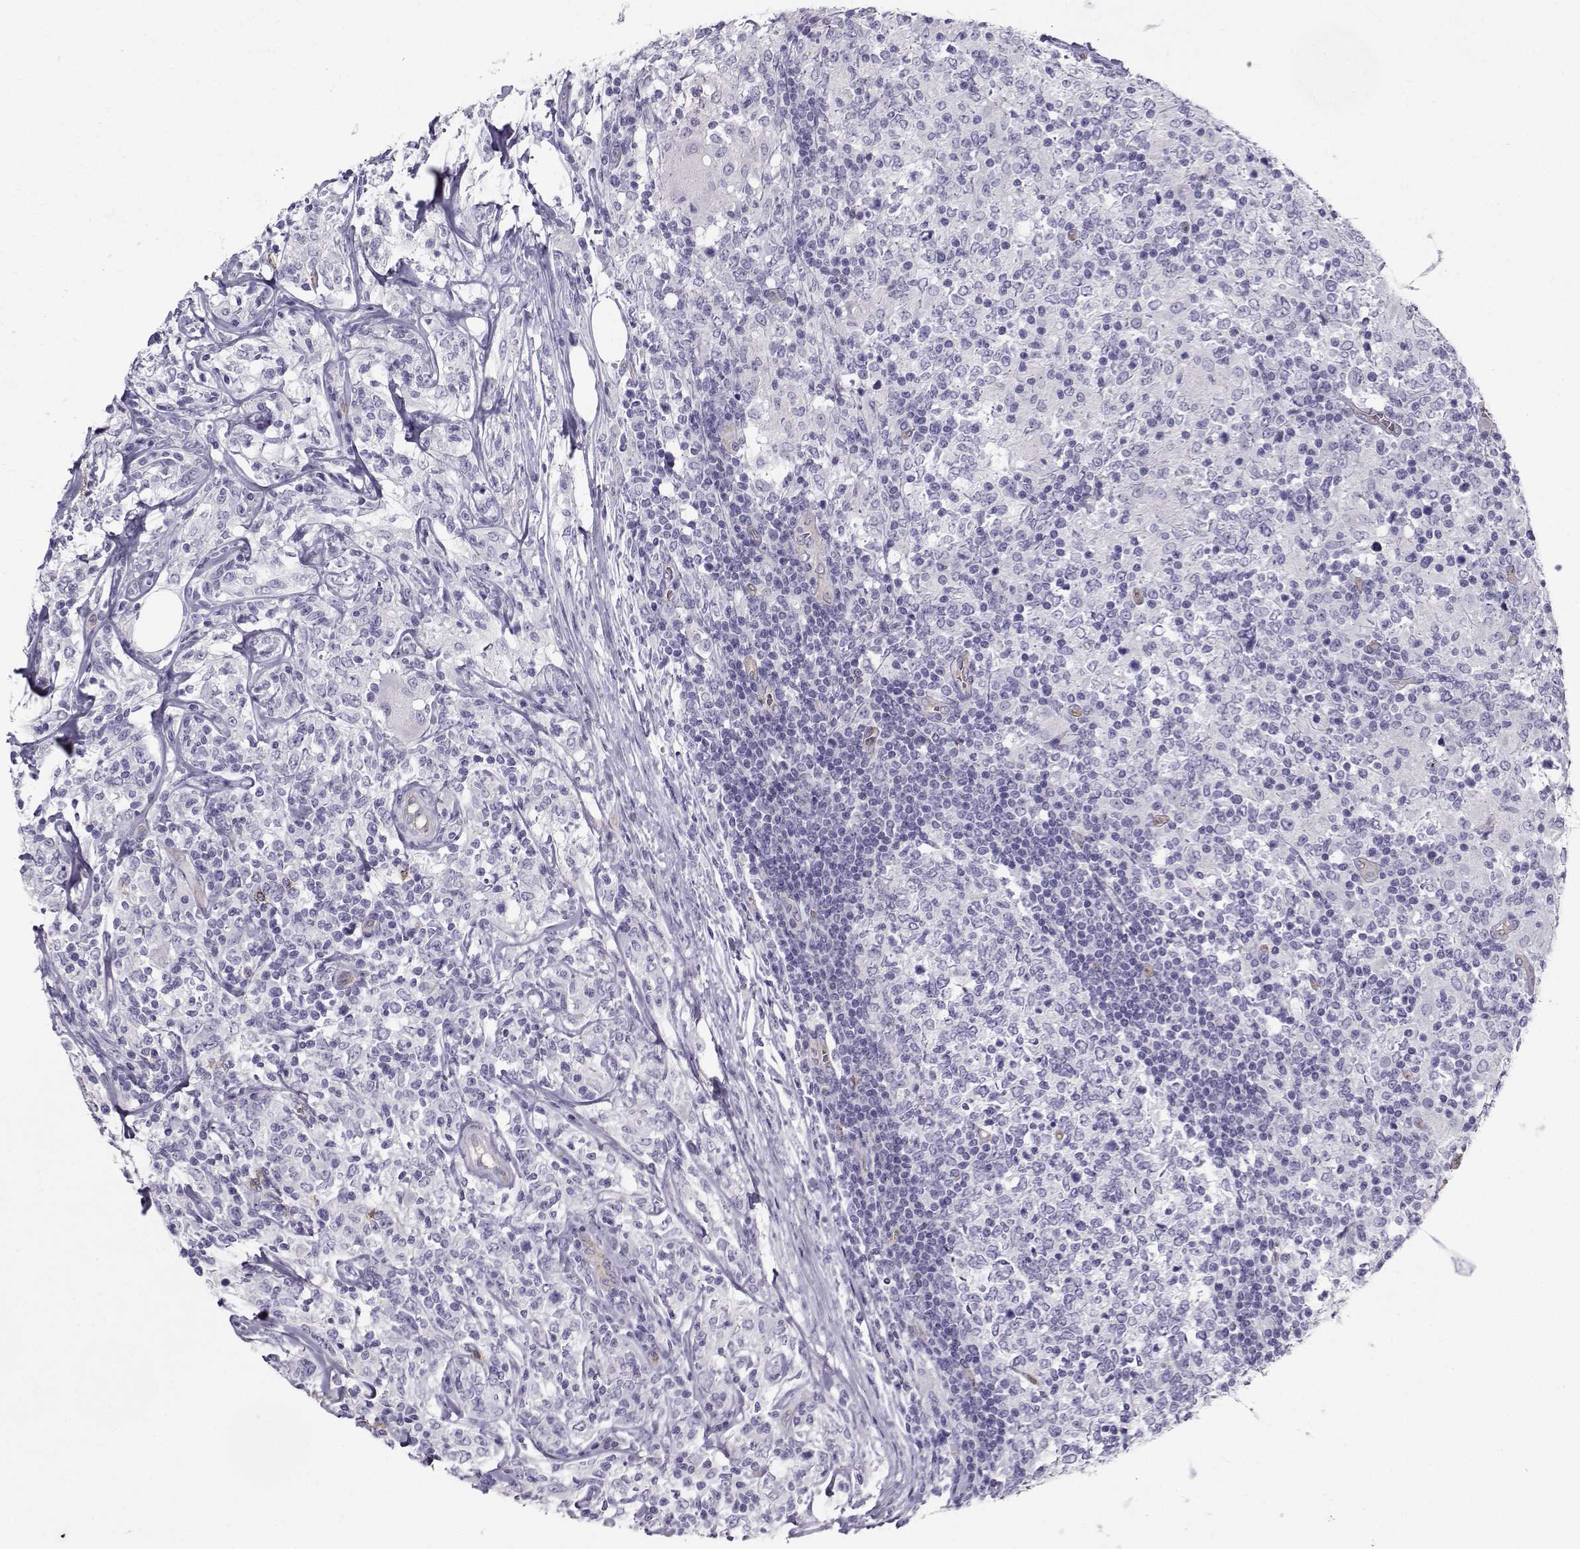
{"staining": {"intensity": "negative", "quantity": "none", "location": "none"}, "tissue": "lymphoma", "cell_type": "Tumor cells", "image_type": "cancer", "snomed": [{"axis": "morphology", "description": "Malignant lymphoma, non-Hodgkin's type, High grade"}, {"axis": "topography", "description": "Lymph node"}], "caption": "Tumor cells are negative for brown protein staining in lymphoma. (Stains: DAB (3,3'-diaminobenzidine) IHC with hematoxylin counter stain, Microscopy: brightfield microscopy at high magnification).", "gene": "CLUL1", "patient": {"sex": "female", "age": 84}}